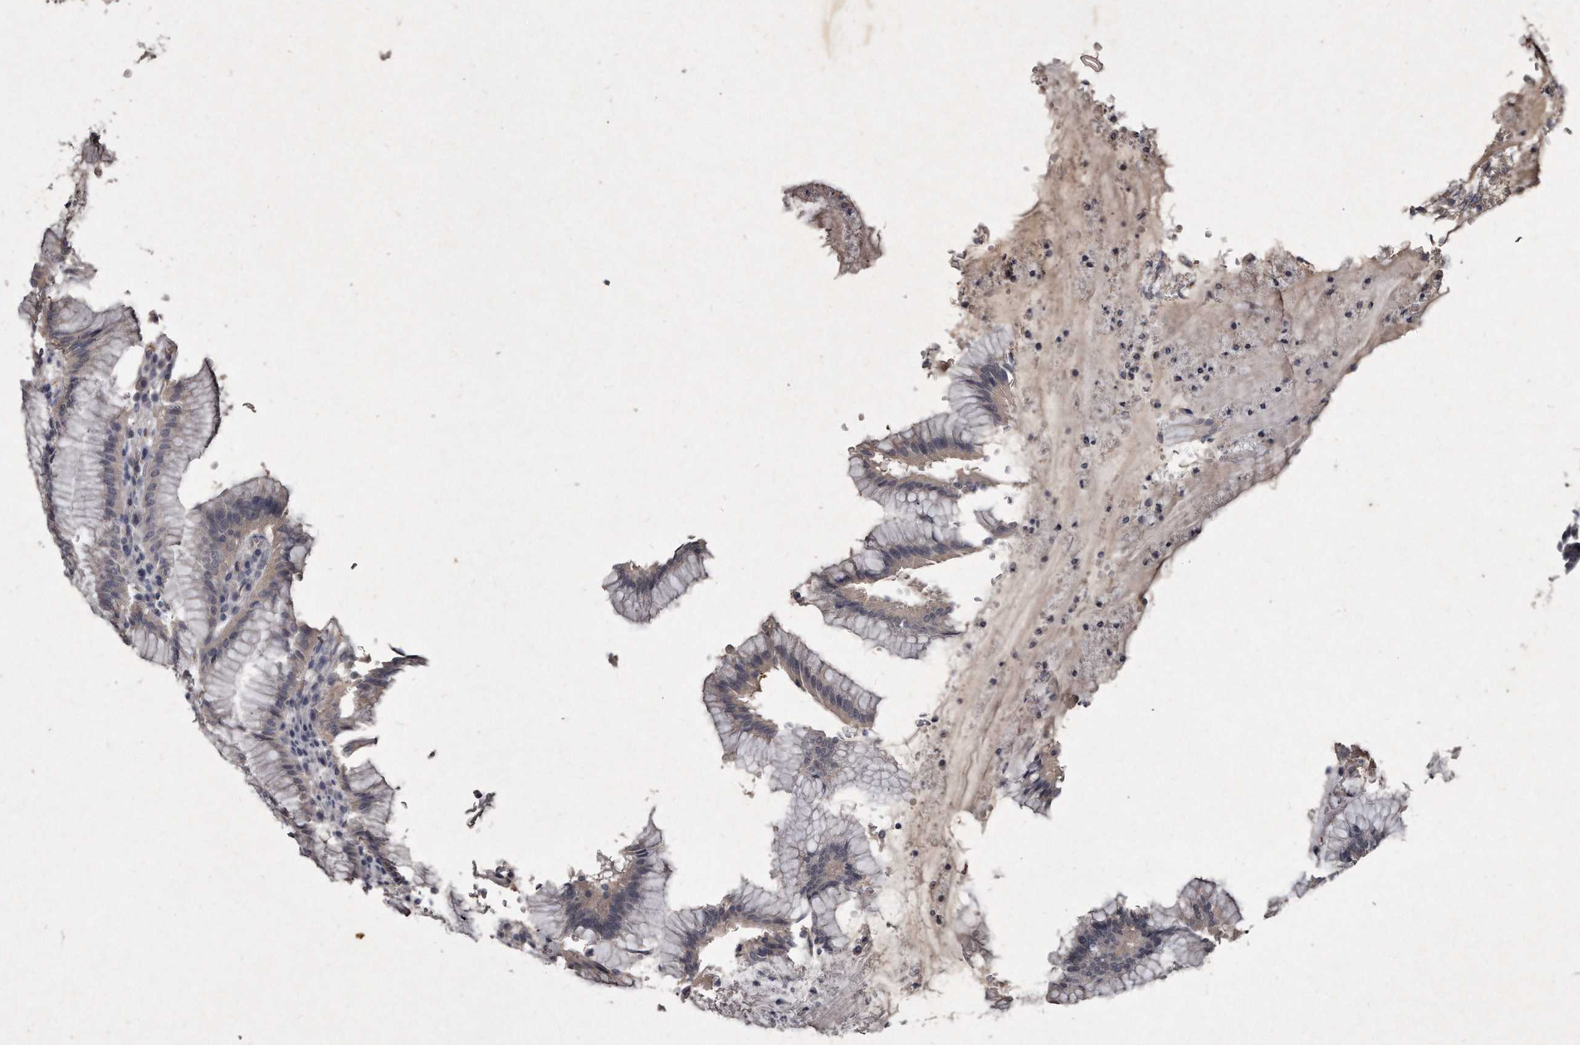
{"staining": {"intensity": "moderate", "quantity": "25%-75%", "location": "cytoplasmic/membranous"}, "tissue": "stomach", "cell_type": "Glandular cells", "image_type": "normal", "snomed": [{"axis": "morphology", "description": "Normal tissue, NOS"}, {"axis": "topography", "description": "Stomach"}], "caption": "Immunohistochemical staining of normal human stomach shows 25%-75% levels of moderate cytoplasmic/membranous protein staining in about 25%-75% of glandular cells. Using DAB (3,3'-diaminobenzidine) (brown) and hematoxylin (blue) stains, captured at high magnification using brightfield microscopy.", "gene": "KLHDC3", "patient": {"sex": "male", "age": 55}}